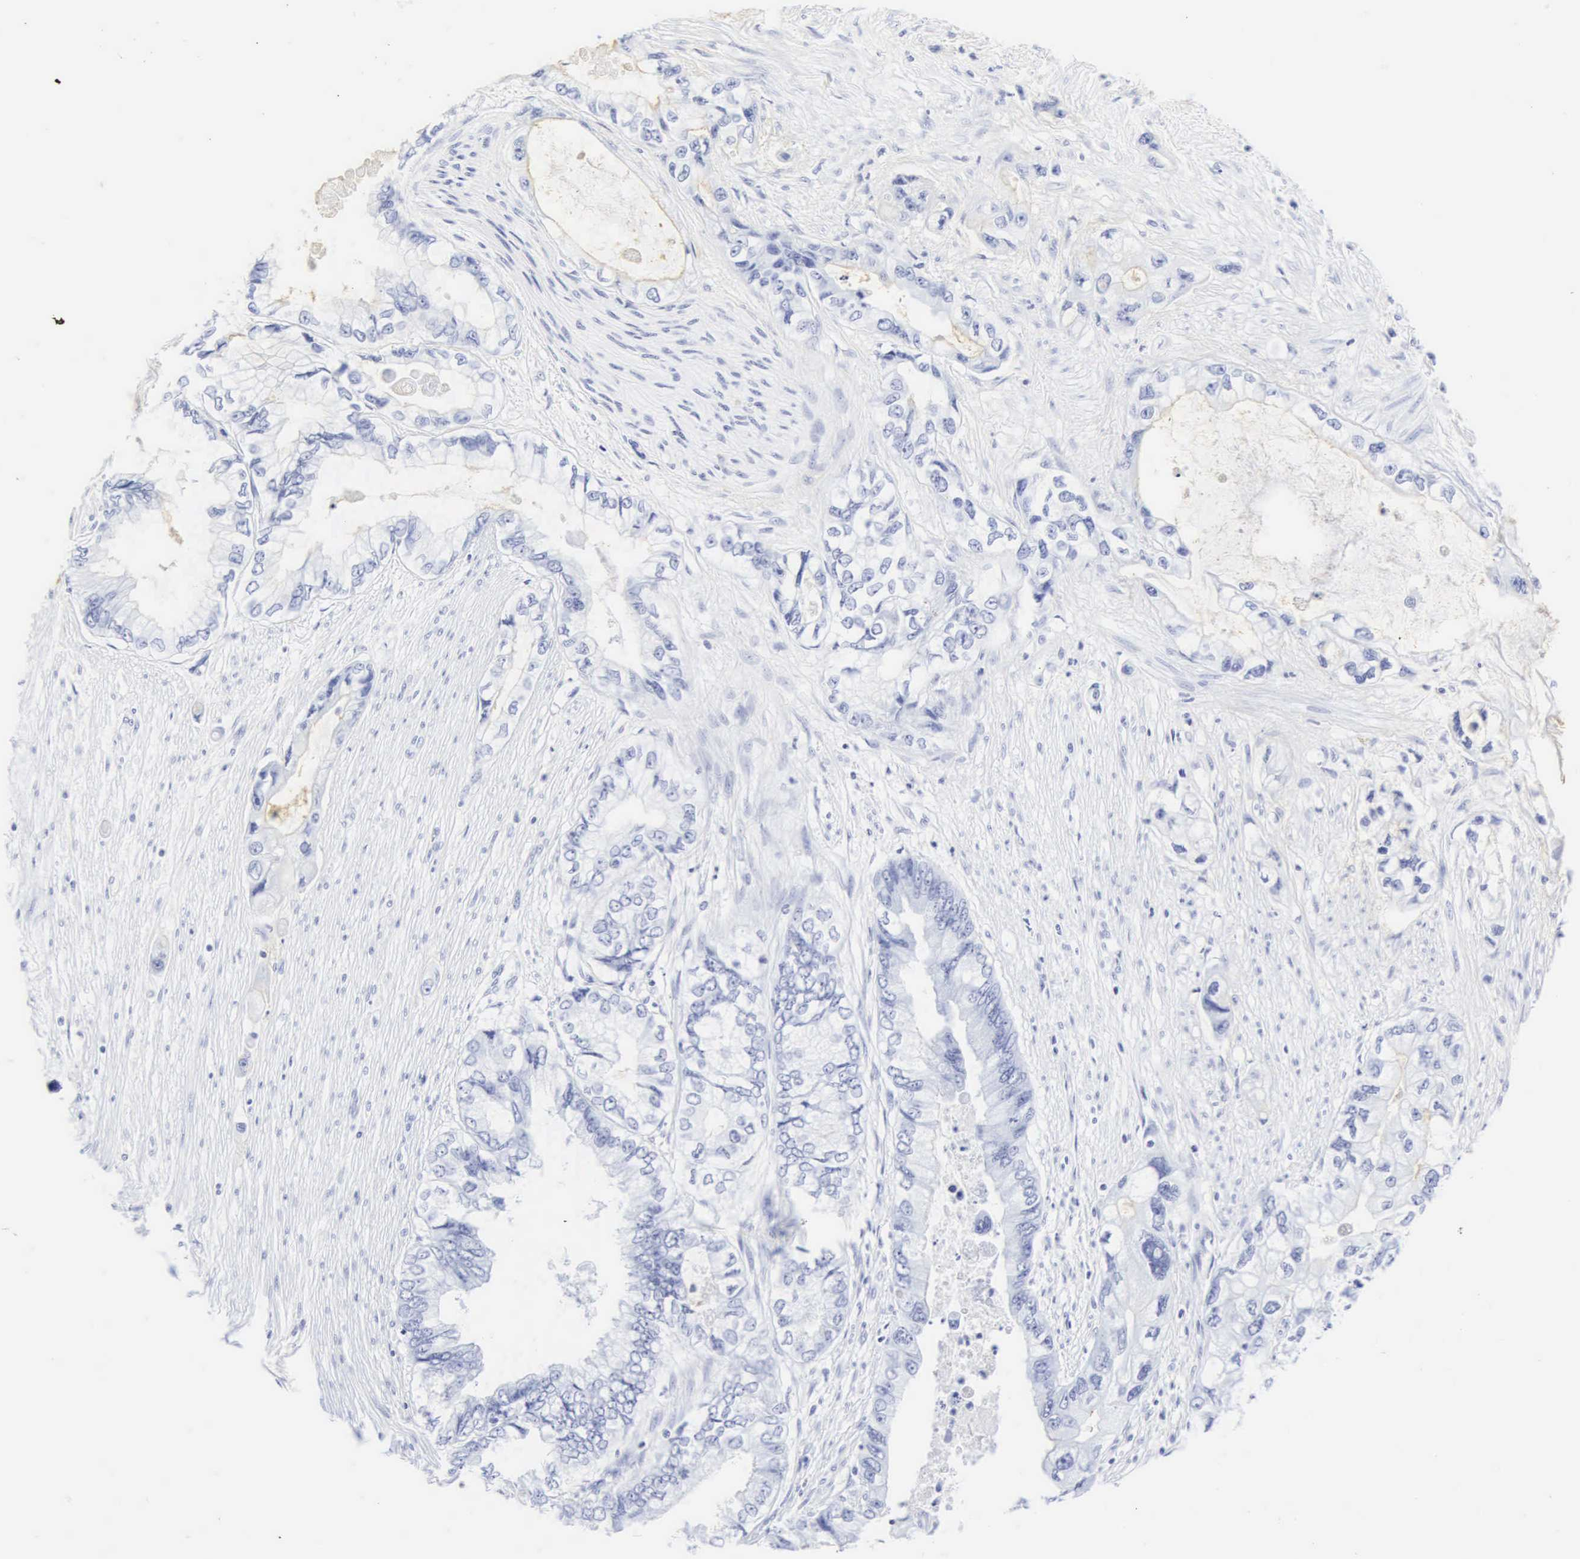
{"staining": {"intensity": "negative", "quantity": "none", "location": "none"}, "tissue": "pancreatic cancer", "cell_type": "Tumor cells", "image_type": "cancer", "snomed": [{"axis": "morphology", "description": "Adenocarcinoma, NOS"}, {"axis": "topography", "description": "Pancreas"}, {"axis": "topography", "description": "Stomach, upper"}], "caption": "Tumor cells are negative for protein expression in human pancreatic cancer (adenocarcinoma). The staining is performed using DAB (3,3'-diaminobenzidine) brown chromogen with nuclei counter-stained in using hematoxylin.", "gene": "CGB3", "patient": {"sex": "male", "age": 77}}